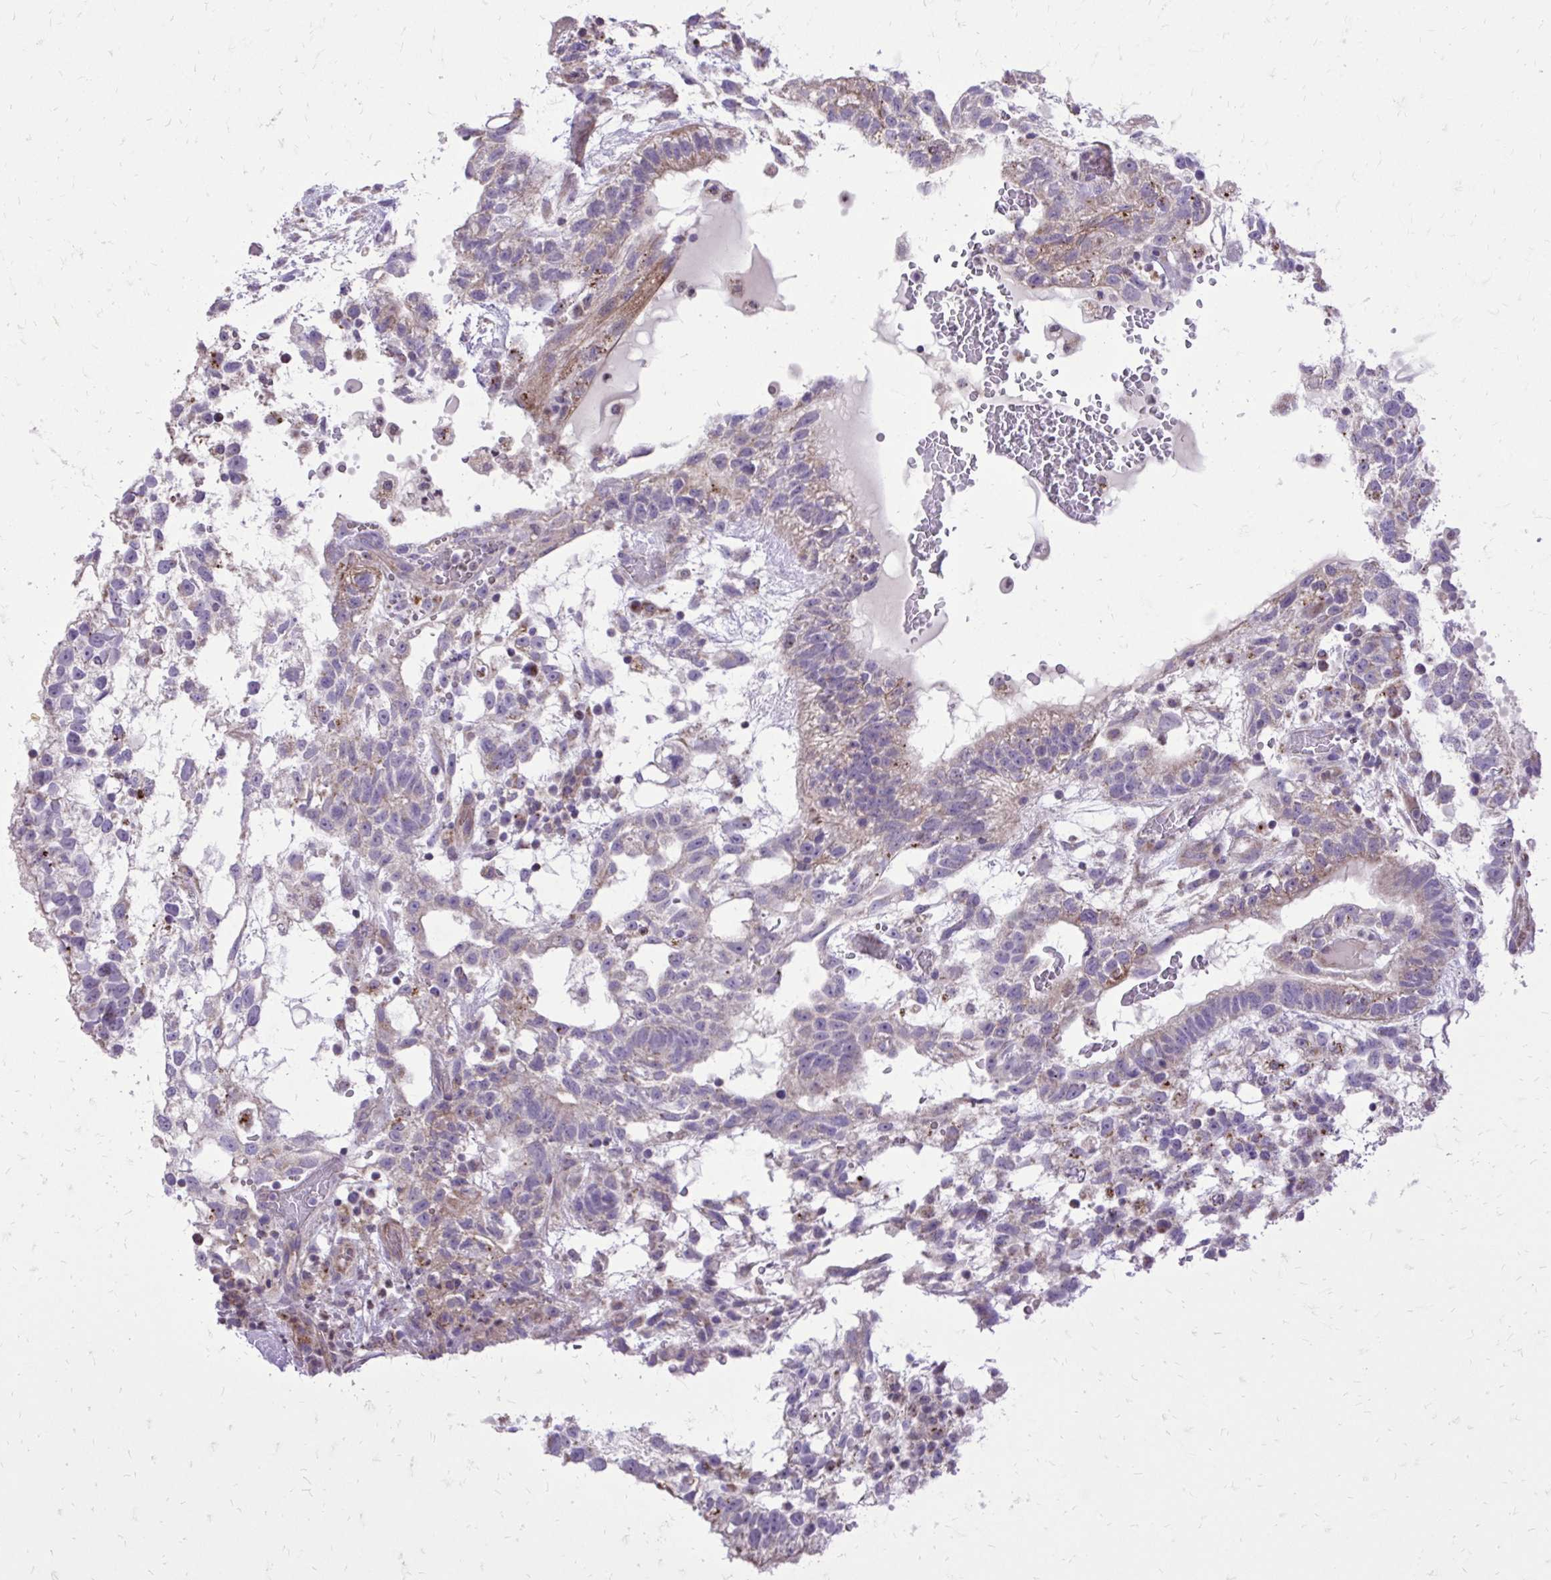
{"staining": {"intensity": "weak", "quantity": "<25%", "location": "cytoplasmic/membranous"}, "tissue": "testis cancer", "cell_type": "Tumor cells", "image_type": "cancer", "snomed": [{"axis": "morphology", "description": "Normal tissue, NOS"}, {"axis": "morphology", "description": "Carcinoma, Embryonal, NOS"}, {"axis": "topography", "description": "Testis"}], "caption": "Immunohistochemistry micrograph of testis embryonal carcinoma stained for a protein (brown), which reveals no positivity in tumor cells.", "gene": "ABCC3", "patient": {"sex": "male", "age": 32}}